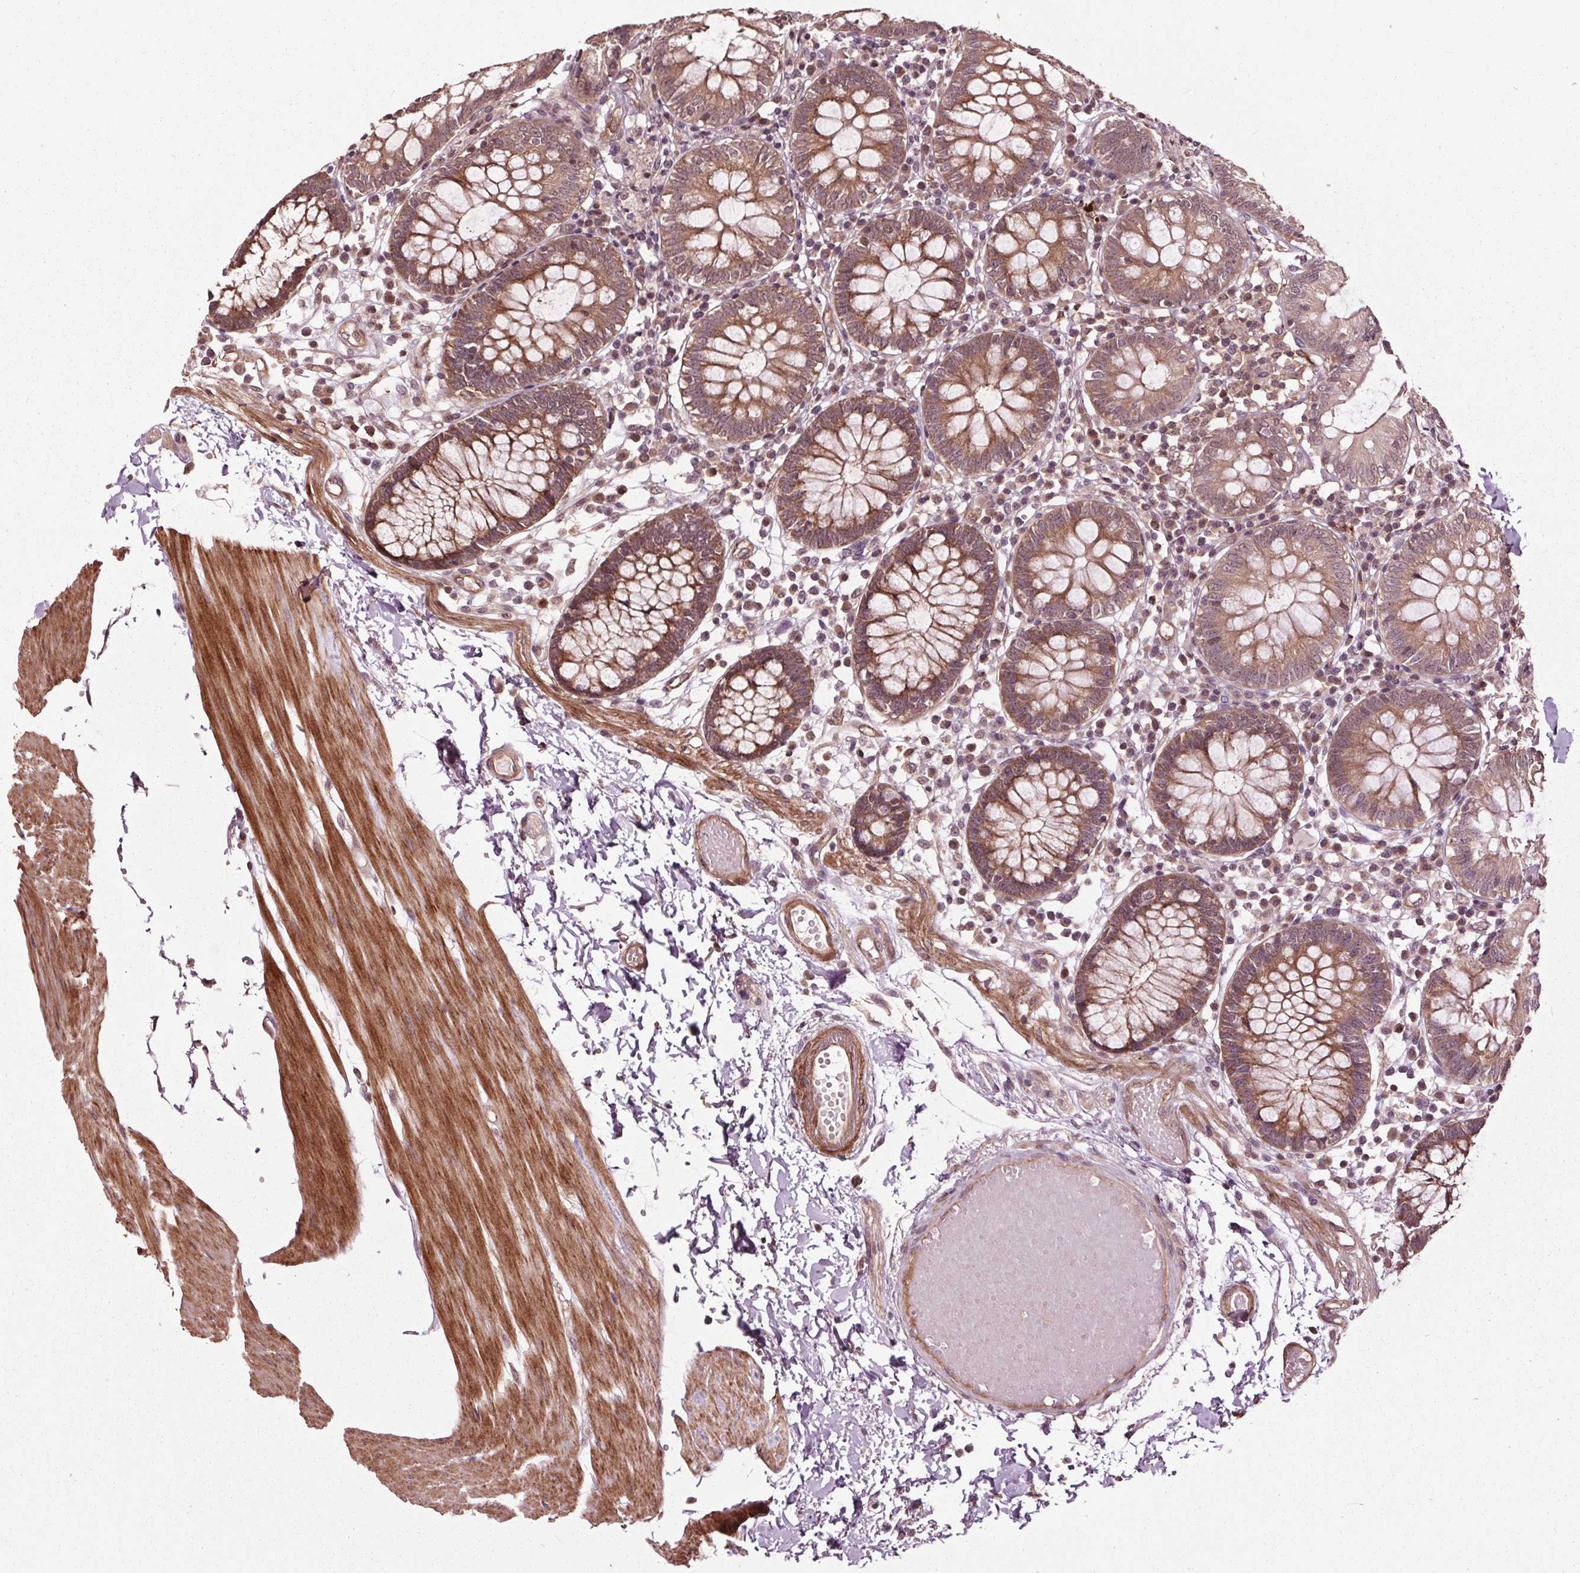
{"staining": {"intensity": "moderate", "quantity": ">75%", "location": "cytoplasmic/membranous"}, "tissue": "colon", "cell_type": "Endothelial cells", "image_type": "normal", "snomed": [{"axis": "morphology", "description": "Normal tissue, NOS"}, {"axis": "morphology", "description": "Adenocarcinoma, NOS"}, {"axis": "topography", "description": "Colon"}], "caption": "Immunohistochemistry (IHC) histopathology image of unremarkable colon stained for a protein (brown), which reveals medium levels of moderate cytoplasmic/membranous staining in approximately >75% of endothelial cells.", "gene": "CEP95", "patient": {"sex": "male", "age": 83}}